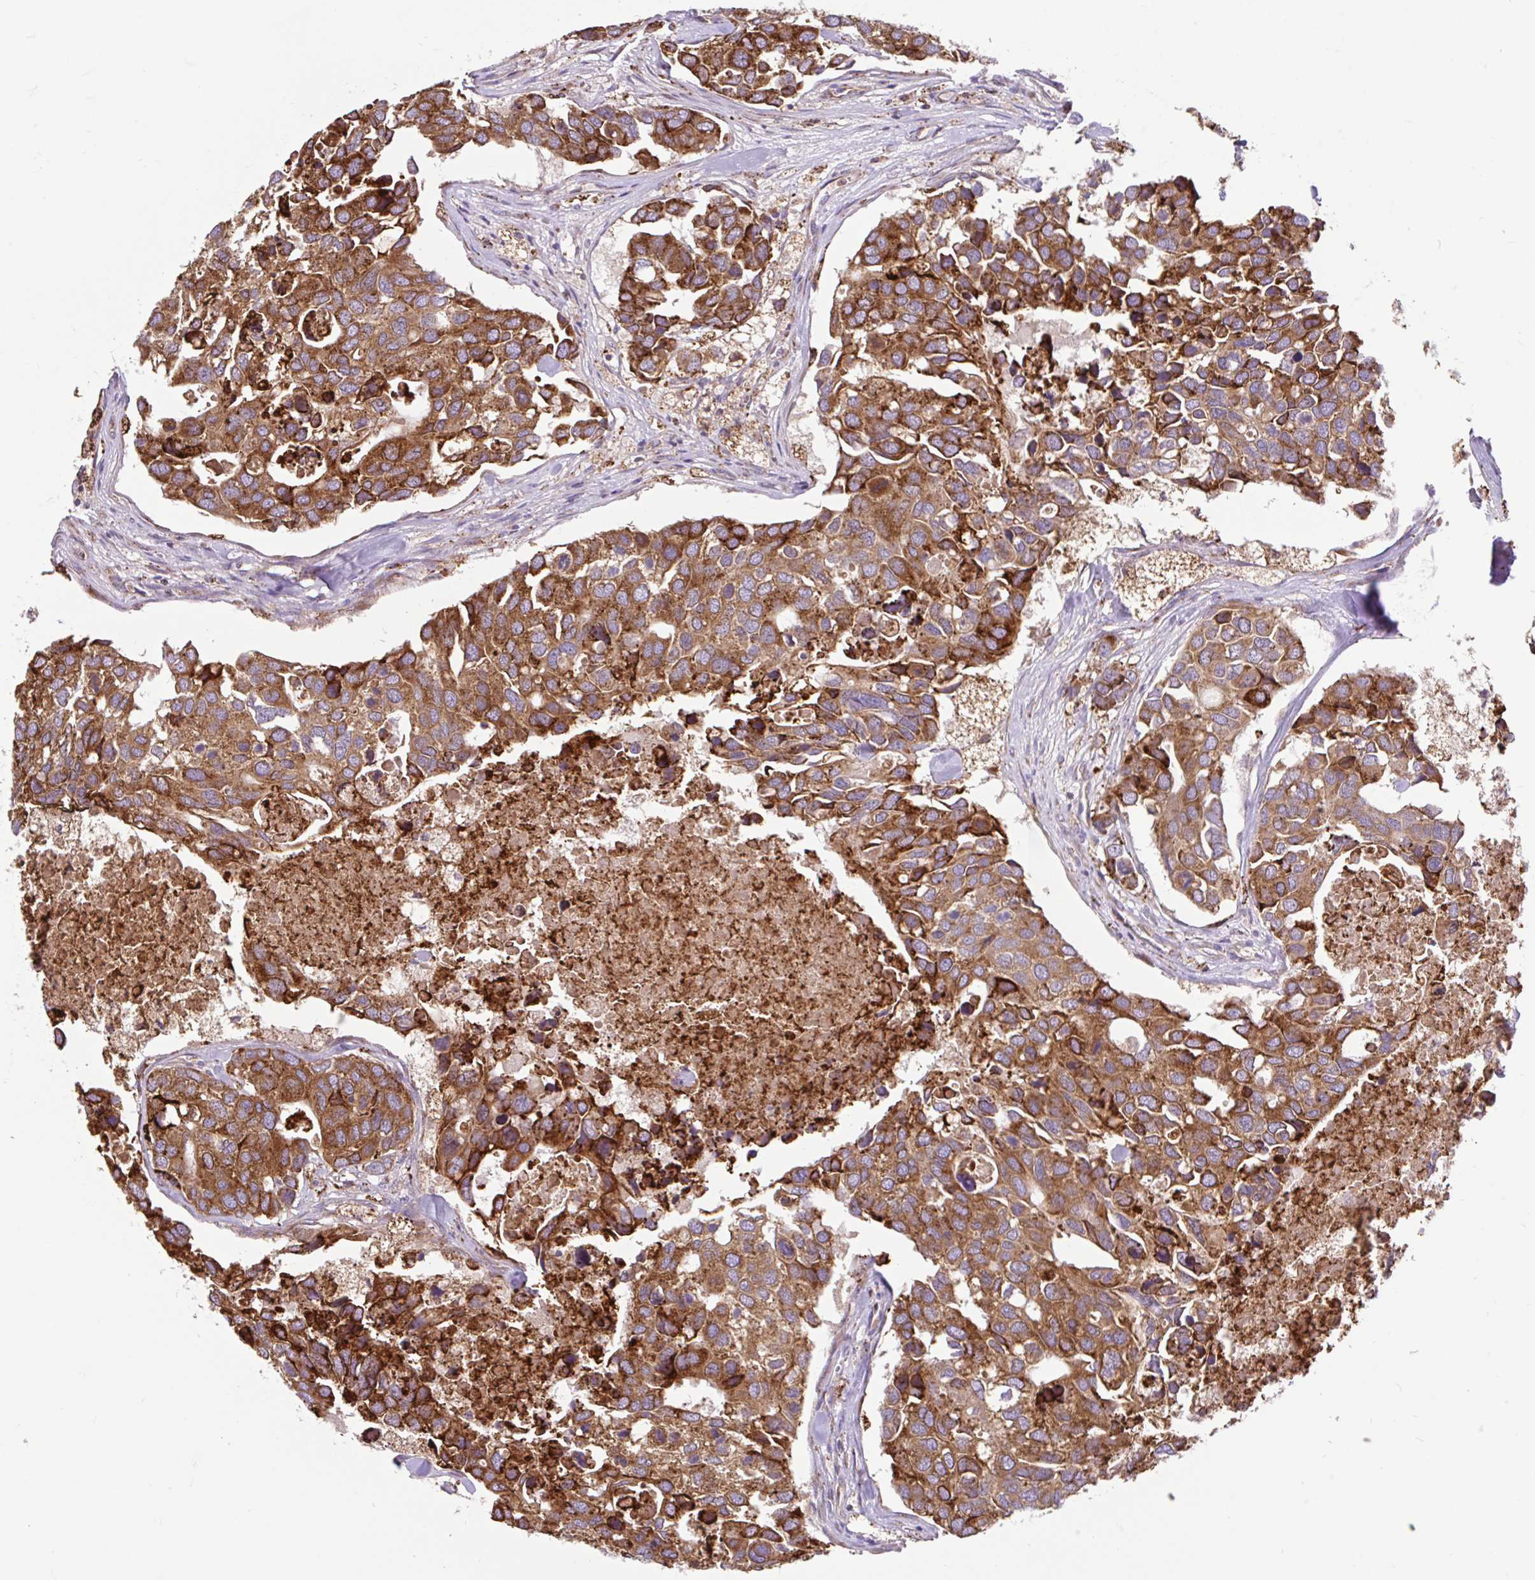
{"staining": {"intensity": "strong", "quantity": ">75%", "location": "cytoplasmic/membranous"}, "tissue": "breast cancer", "cell_type": "Tumor cells", "image_type": "cancer", "snomed": [{"axis": "morphology", "description": "Duct carcinoma"}, {"axis": "topography", "description": "Breast"}], "caption": "Protein staining of breast cancer (invasive ductal carcinoma) tissue displays strong cytoplasmic/membranous expression in approximately >75% of tumor cells.", "gene": "RALBP1", "patient": {"sex": "female", "age": 83}}